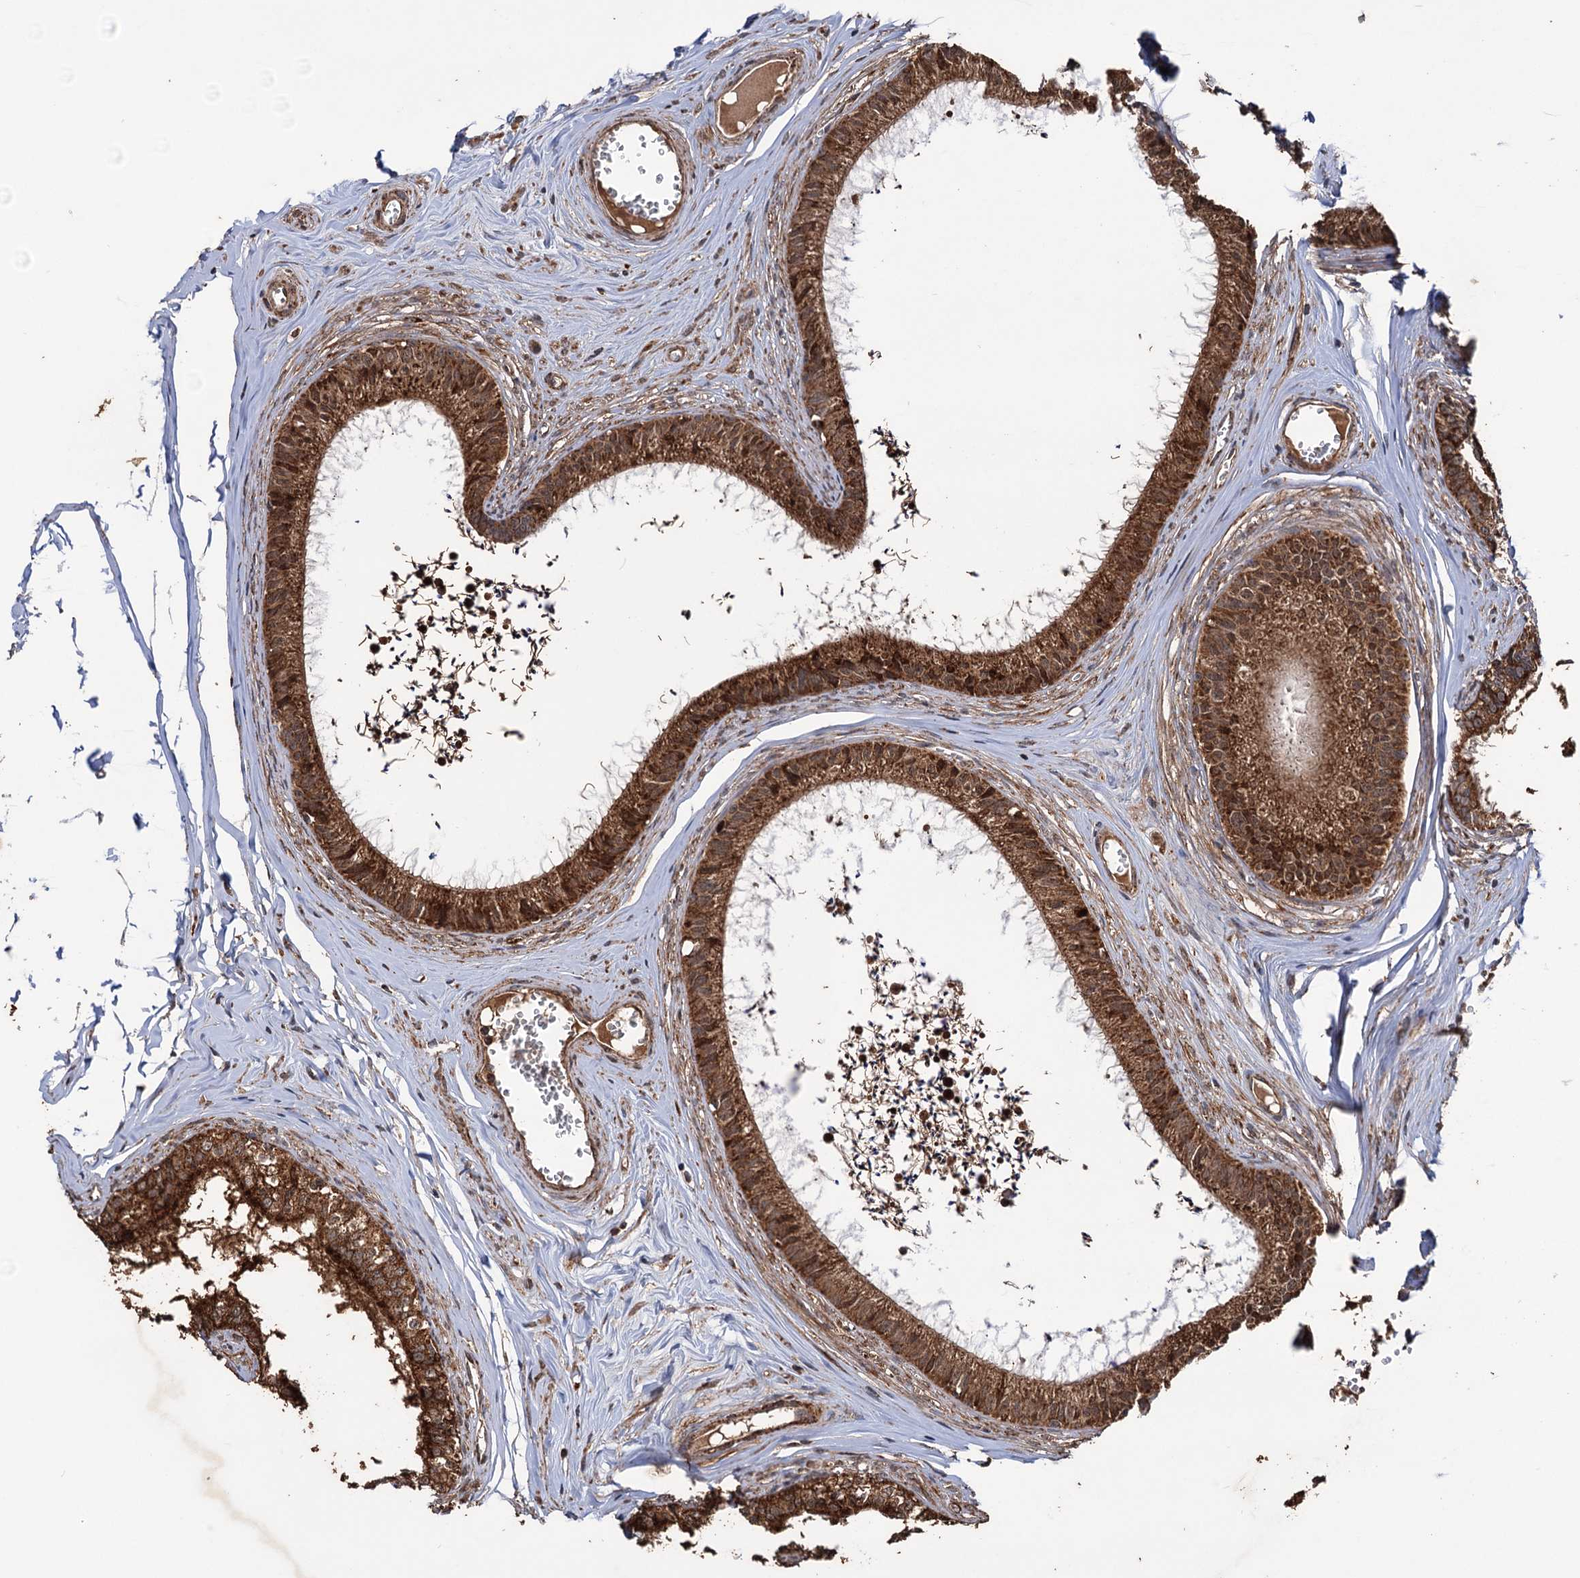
{"staining": {"intensity": "strong", "quantity": ">75%", "location": "cytoplasmic/membranous"}, "tissue": "epididymis", "cell_type": "Glandular cells", "image_type": "normal", "snomed": [{"axis": "morphology", "description": "Normal tissue, NOS"}, {"axis": "topography", "description": "Epididymis"}], "caption": "A brown stain labels strong cytoplasmic/membranous staining of a protein in glandular cells of normal epididymis.", "gene": "IPO4", "patient": {"sex": "male", "age": 36}}